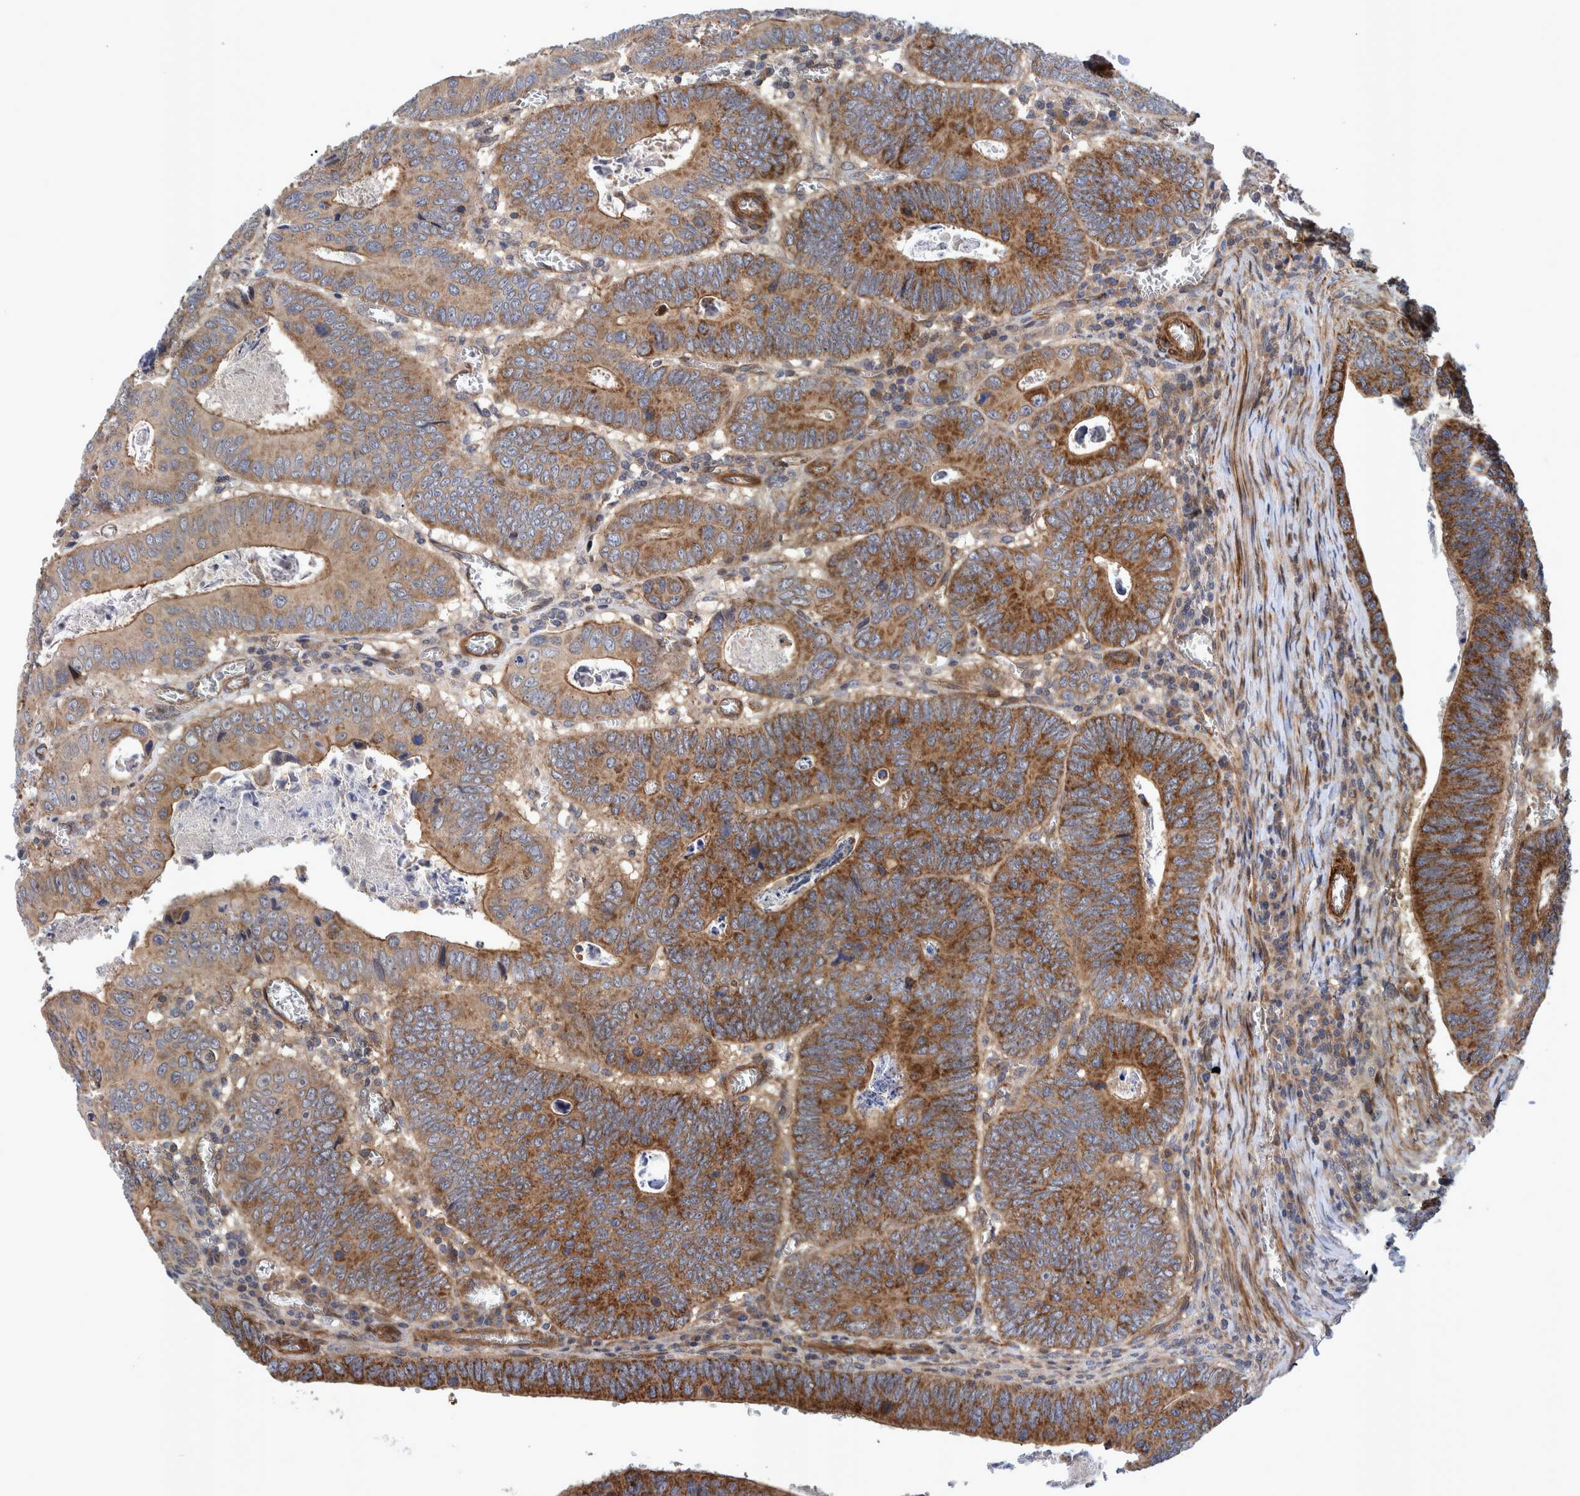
{"staining": {"intensity": "strong", "quantity": ">75%", "location": "cytoplasmic/membranous"}, "tissue": "colorectal cancer", "cell_type": "Tumor cells", "image_type": "cancer", "snomed": [{"axis": "morphology", "description": "Inflammation, NOS"}, {"axis": "morphology", "description": "Adenocarcinoma, NOS"}, {"axis": "topography", "description": "Colon"}], "caption": "IHC (DAB (3,3'-diaminobenzidine)) staining of human colorectal adenocarcinoma reveals strong cytoplasmic/membranous protein expression in about >75% of tumor cells.", "gene": "GRPEL2", "patient": {"sex": "male", "age": 72}}